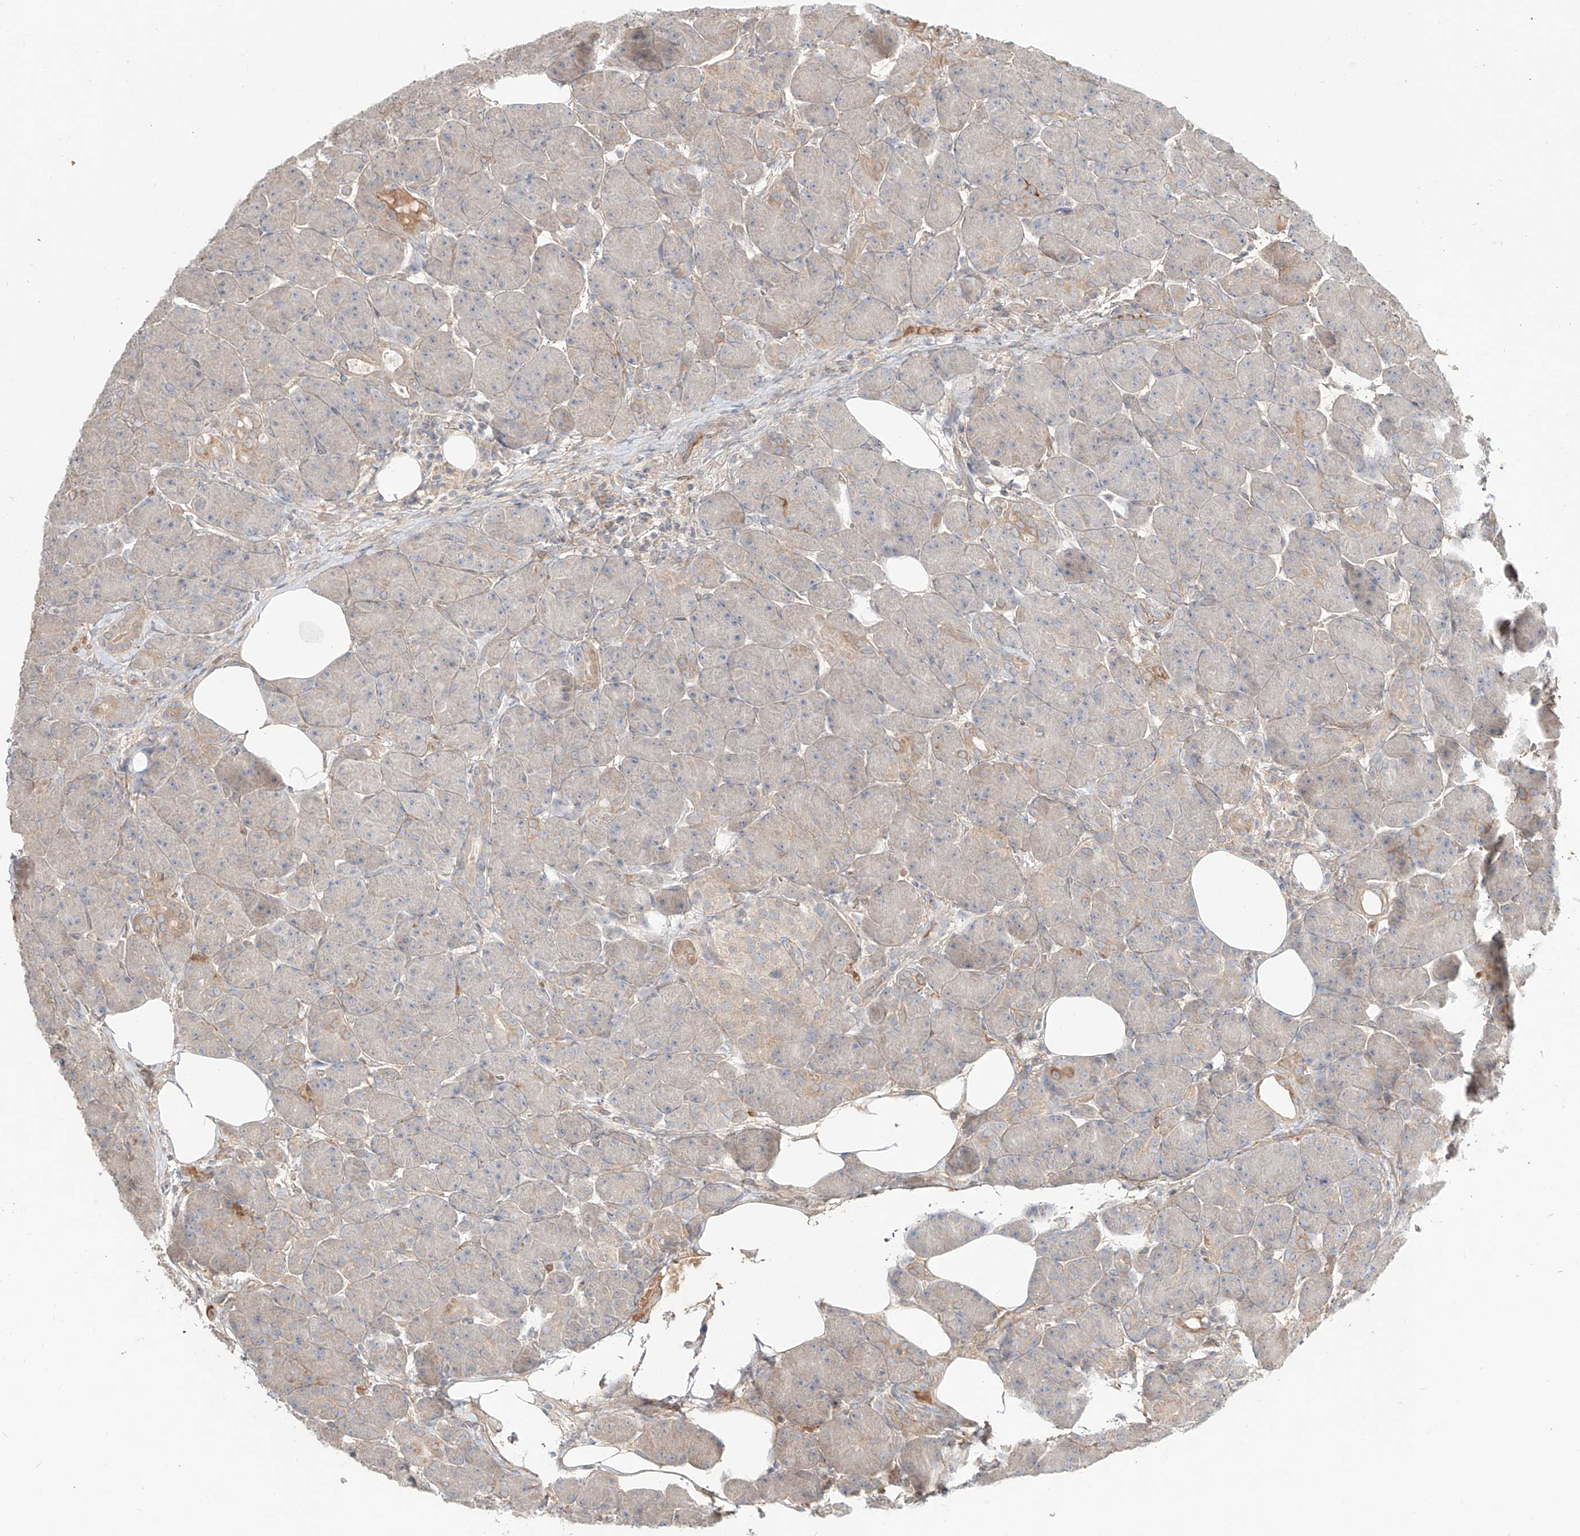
{"staining": {"intensity": "moderate", "quantity": "<25%", "location": "cytoplasmic/membranous"}, "tissue": "pancreas", "cell_type": "Exocrine glandular cells", "image_type": "normal", "snomed": [{"axis": "morphology", "description": "Normal tissue, NOS"}, {"axis": "topography", "description": "Pancreas"}], "caption": "Pancreas stained for a protein shows moderate cytoplasmic/membranous positivity in exocrine glandular cells.", "gene": "ERO1A", "patient": {"sex": "male", "age": 63}}